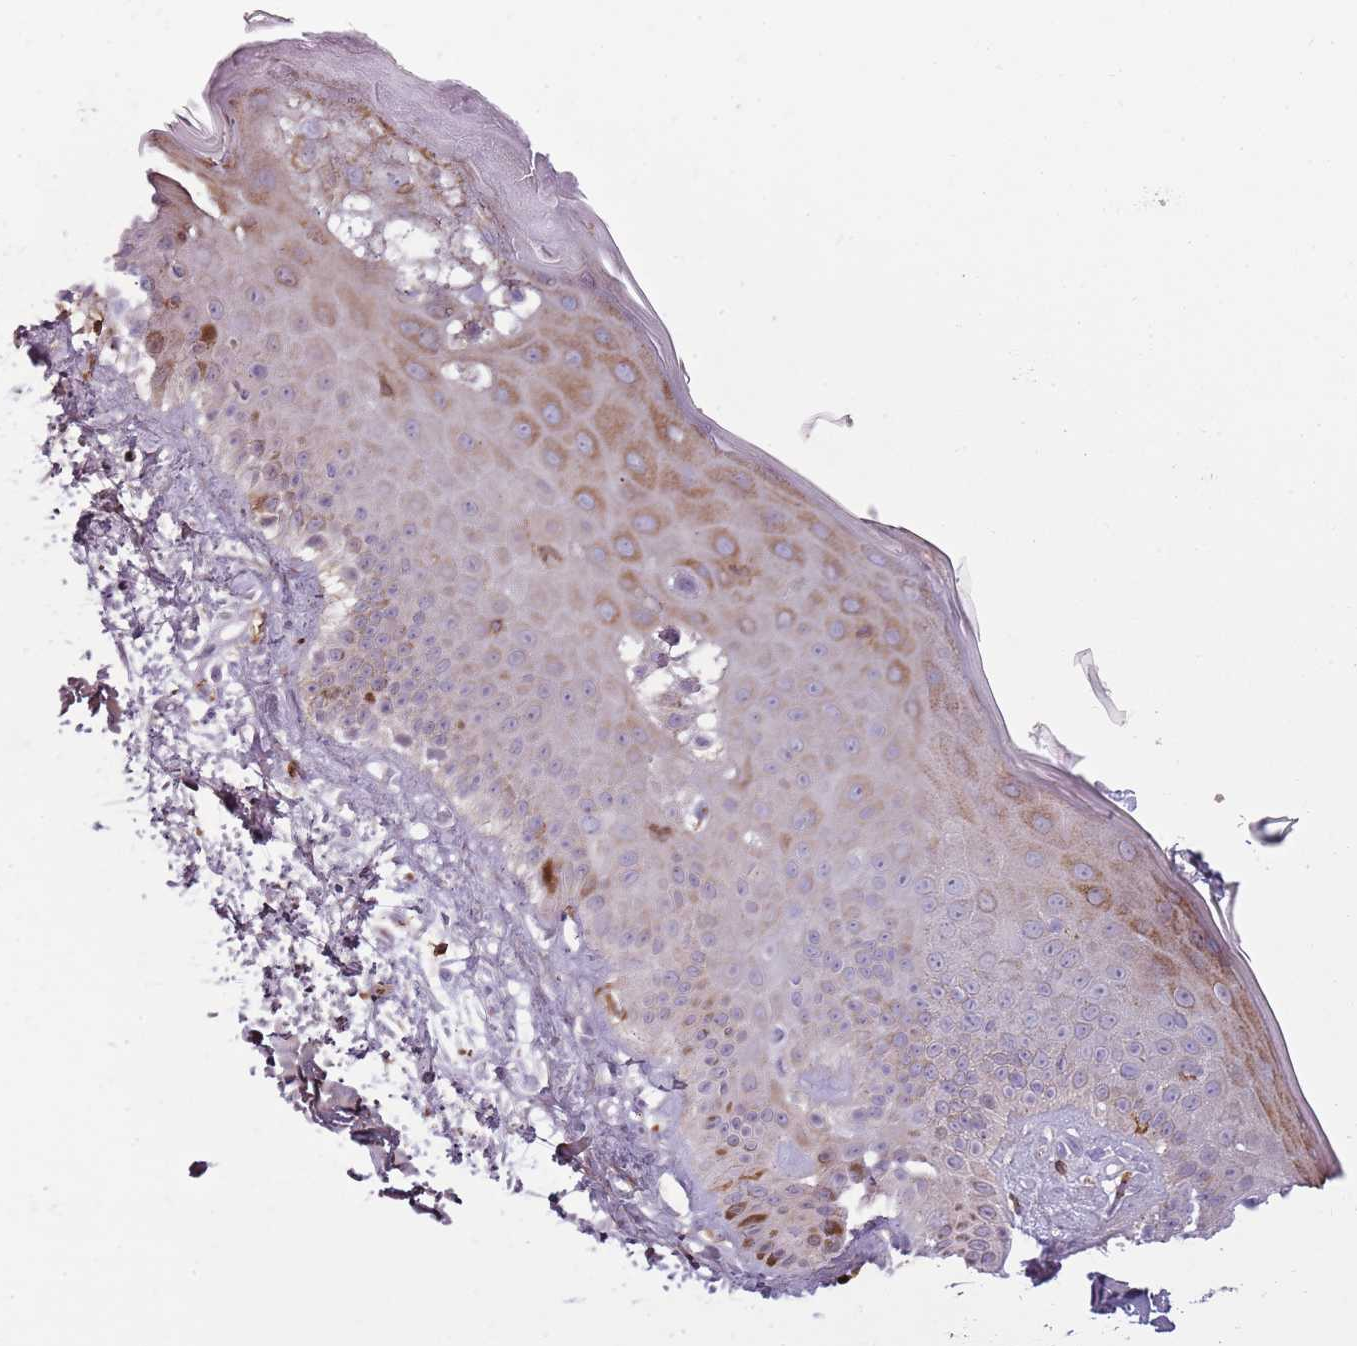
{"staining": {"intensity": "negative", "quantity": "none", "location": "none"}, "tissue": "skin", "cell_type": "Fibroblasts", "image_type": "normal", "snomed": [{"axis": "morphology", "description": "Normal tissue, NOS"}, {"axis": "topography", "description": "Skin"}], "caption": "The micrograph reveals no significant positivity in fibroblasts of skin. The staining is performed using DAB (3,3'-diaminobenzidine) brown chromogen with nuclei counter-stained in using hematoxylin.", "gene": "ZNF583", "patient": {"sex": "male", "age": 52}}